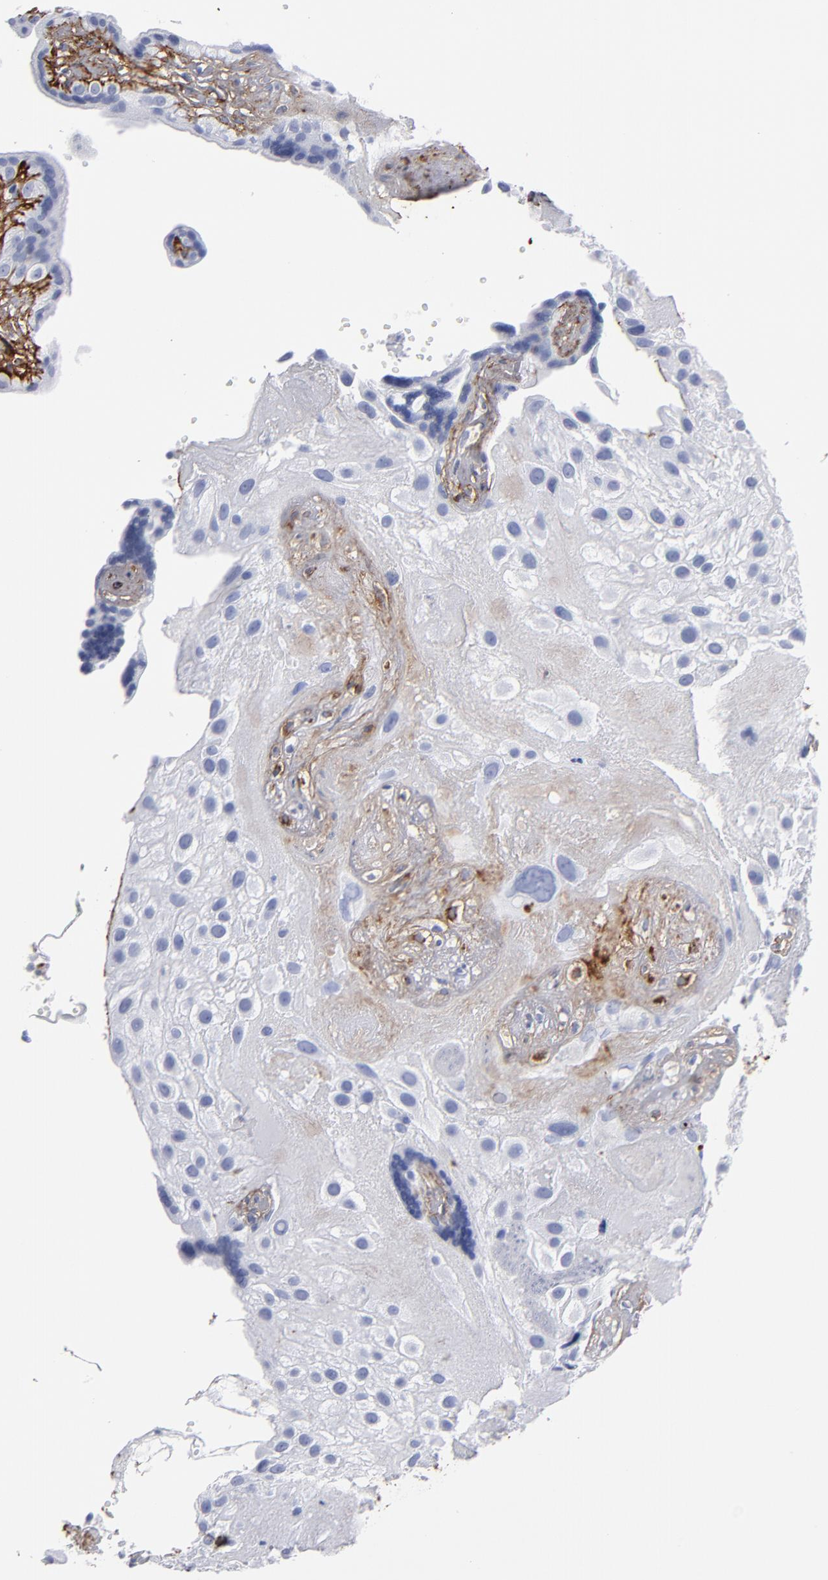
{"staining": {"intensity": "negative", "quantity": "none", "location": "none"}, "tissue": "placenta", "cell_type": "Decidual cells", "image_type": "normal", "snomed": [{"axis": "morphology", "description": "Normal tissue, NOS"}, {"axis": "topography", "description": "Placenta"}], "caption": "Placenta was stained to show a protein in brown. There is no significant positivity in decidual cells.", "gene": "EMILIN1", "patient": {"sex": "female", "age": 32}}